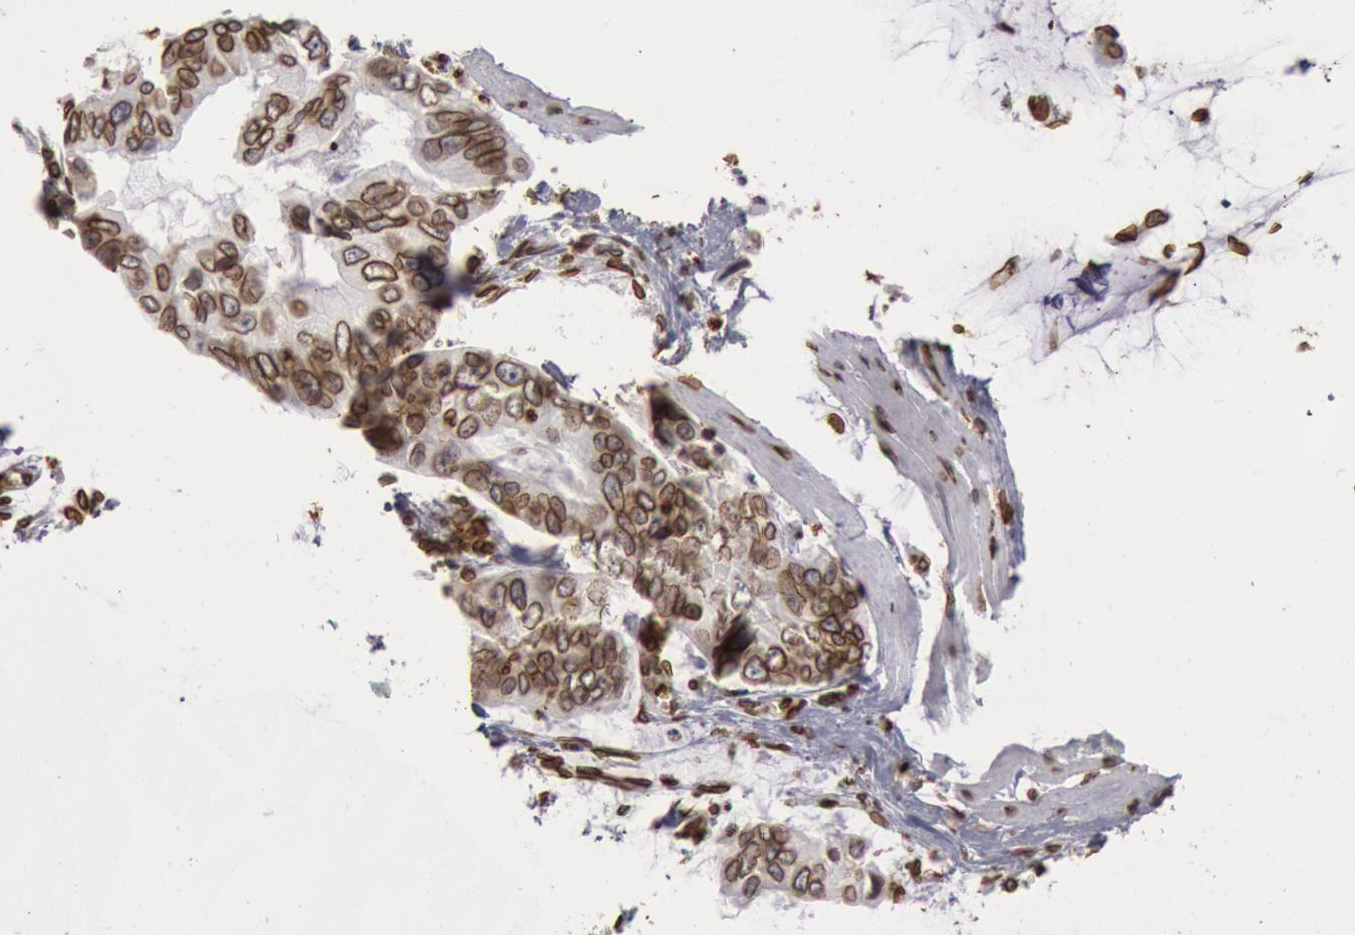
{"staining": {"intensity": "strong", "quantity": ">75%", "location": "cytoplasmic/membranous,nuclear"}, "tissue": "stomach cancer", "cell_type": "Tumor cells", "image_type": "cancer", "snomed": [{"axis": "morphology", "description": "Adenocarcinoma, NOS"}, {"axis": "topography", "description": "Stomach, upper"}], "caption": "A histopathology image showing strong cytoplasmic/membranous and nuclear staining in about >75% of tumor cells in stomach cancer (adenocarcinoma), as visualized by brown immunohistochemical staining.", "gene": "SUN2", "patient": {"sex": "male", "age": 80}}